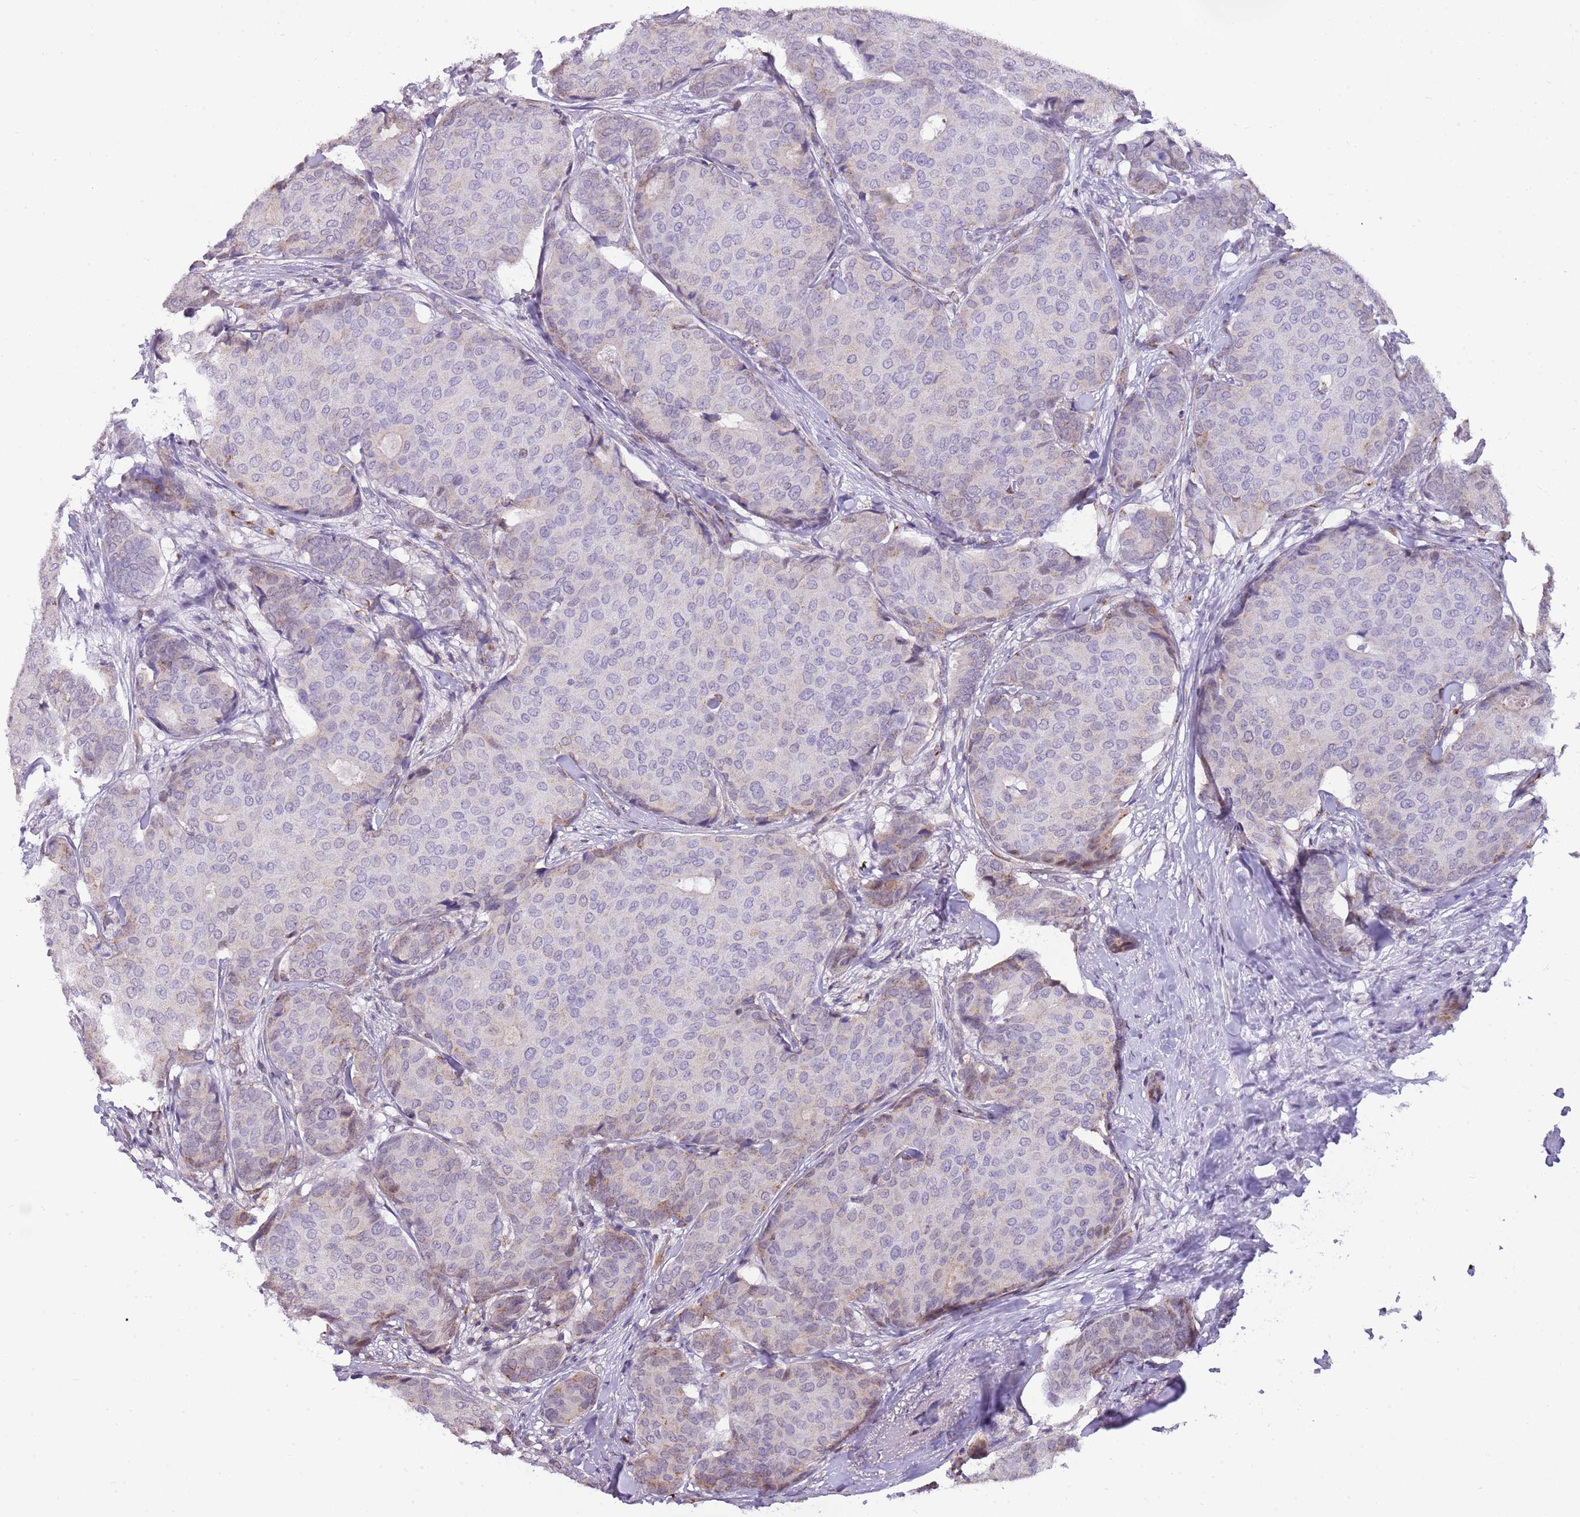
{"staining": {"intensity": "weak", "quantity": "25%-75%", "location": "cytoplasmic/membranous"}, "tissue": "breast cancer", "cell_type": "Tumor cells", "image_type": "cancer", "snomed": [{"axis": "morphology", "description": "Duct carcinoma"}, {"axis": "topography", "description": "Breast"}], "caption": "Immunohistochemistry (IHC) staining of breast infiltrating ductal carcinoma, which displays low levels of weak cytoplasmic/membranous positivity in approximately 25%-75% of tumor cells indicating weak cytoplasmic/membranous protein expression. The staining was performed using DAB (3,3'-diaminobenzidine) (brown) for protein detection and nuclei were counterstained in hematoxylin (blue).", "gene": "PCNX1", "patient": {"sex": "female", "age": 75}}